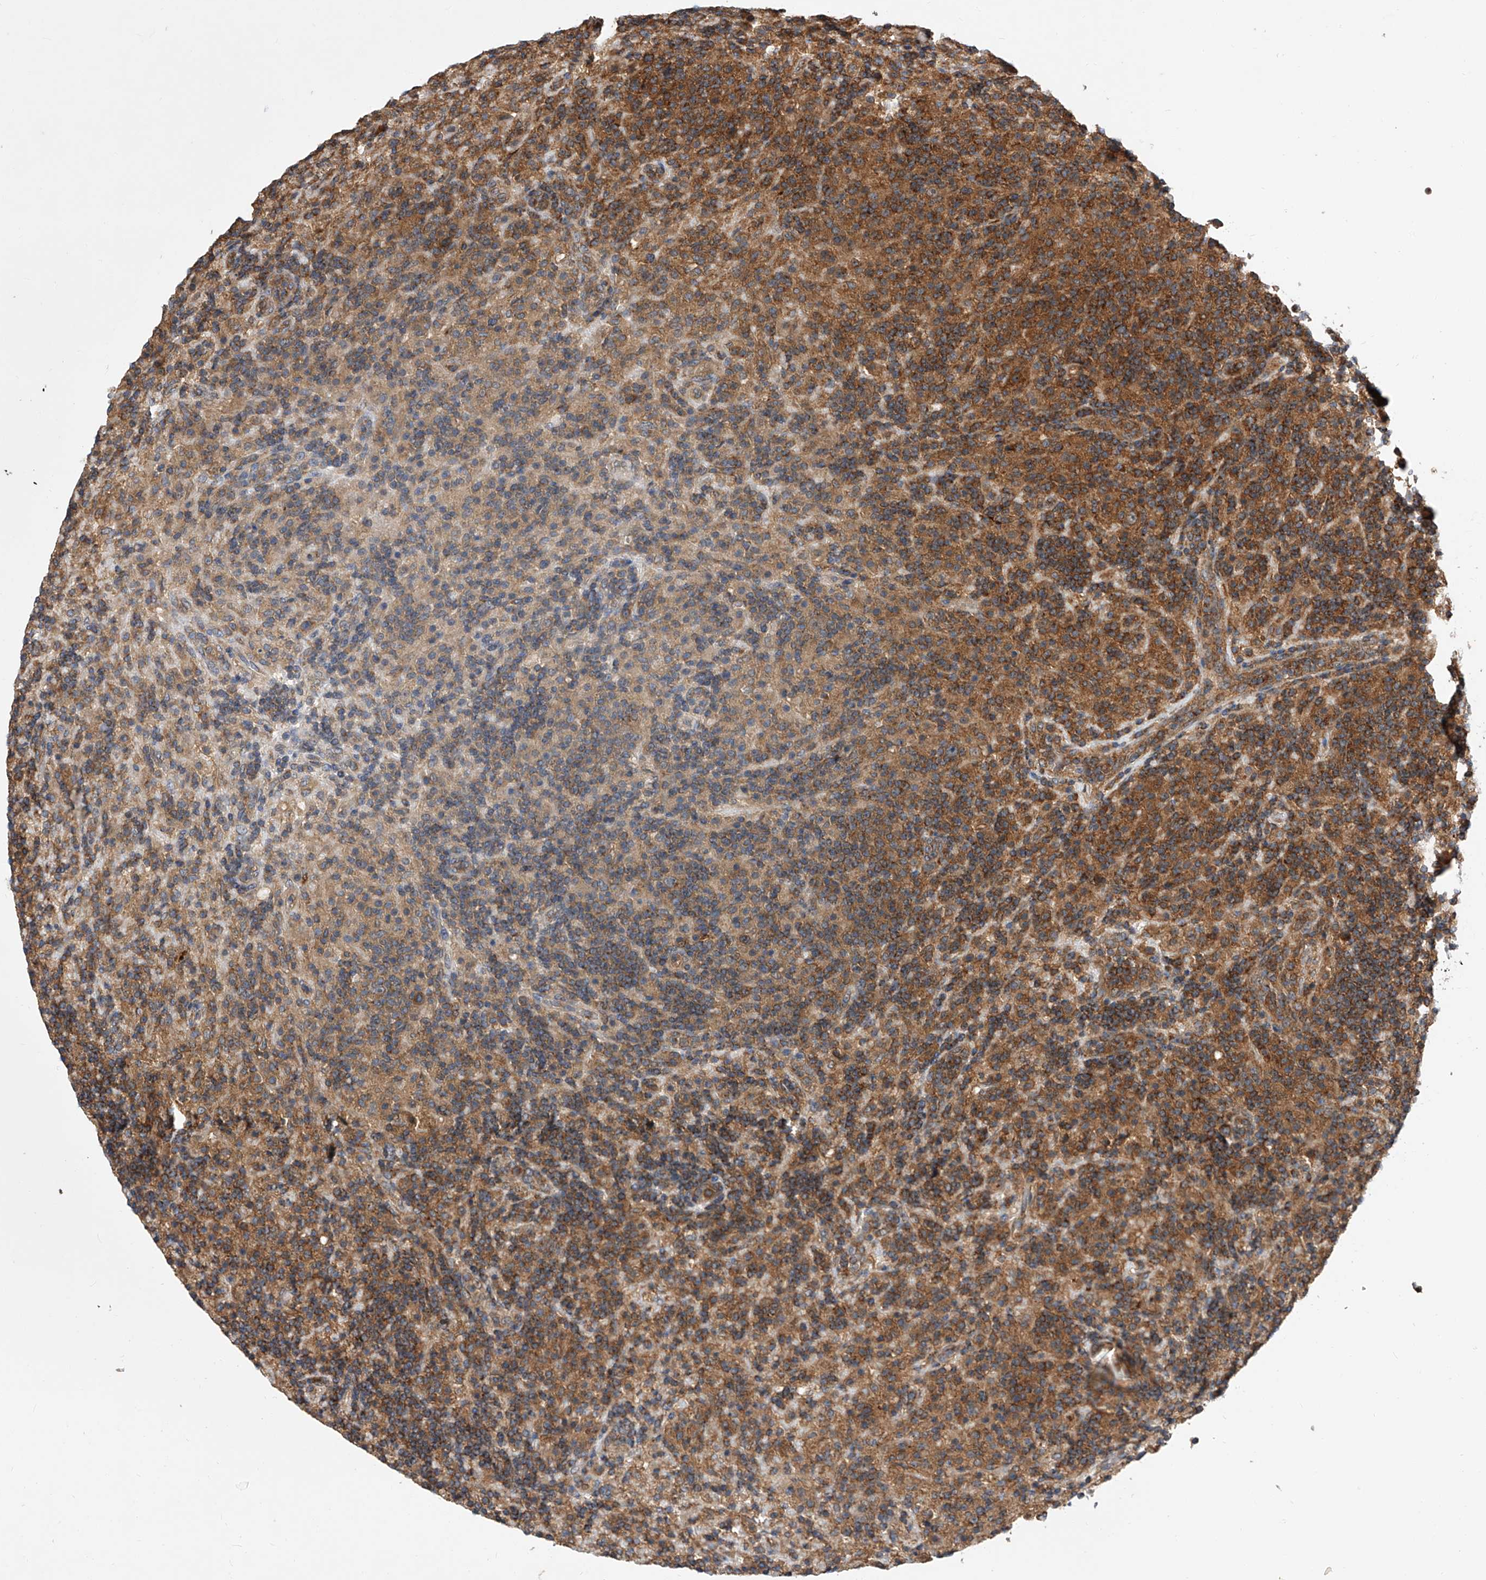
{"staining": {"intensity": "moderate", "quantity": "<25%", "location": "cytoplasmic/membranous"}, "tissue": "lymphoma", "cell_type": "Tumor cells", "image_type": "cancer", "snomed": [{"axis": "morphology", "description": "Hodgkin's disease, NOS"}, {"axis": "topography", "description": "Lymph node"}], "caption": "Immunohistochemical staining of Hodgkin's disease shows moderate cytoplasmic/membranous protein positivity in about <25% of tumor cells.", "gene": "CFAP410", "patient": {"sex": "male", "age": 70}}